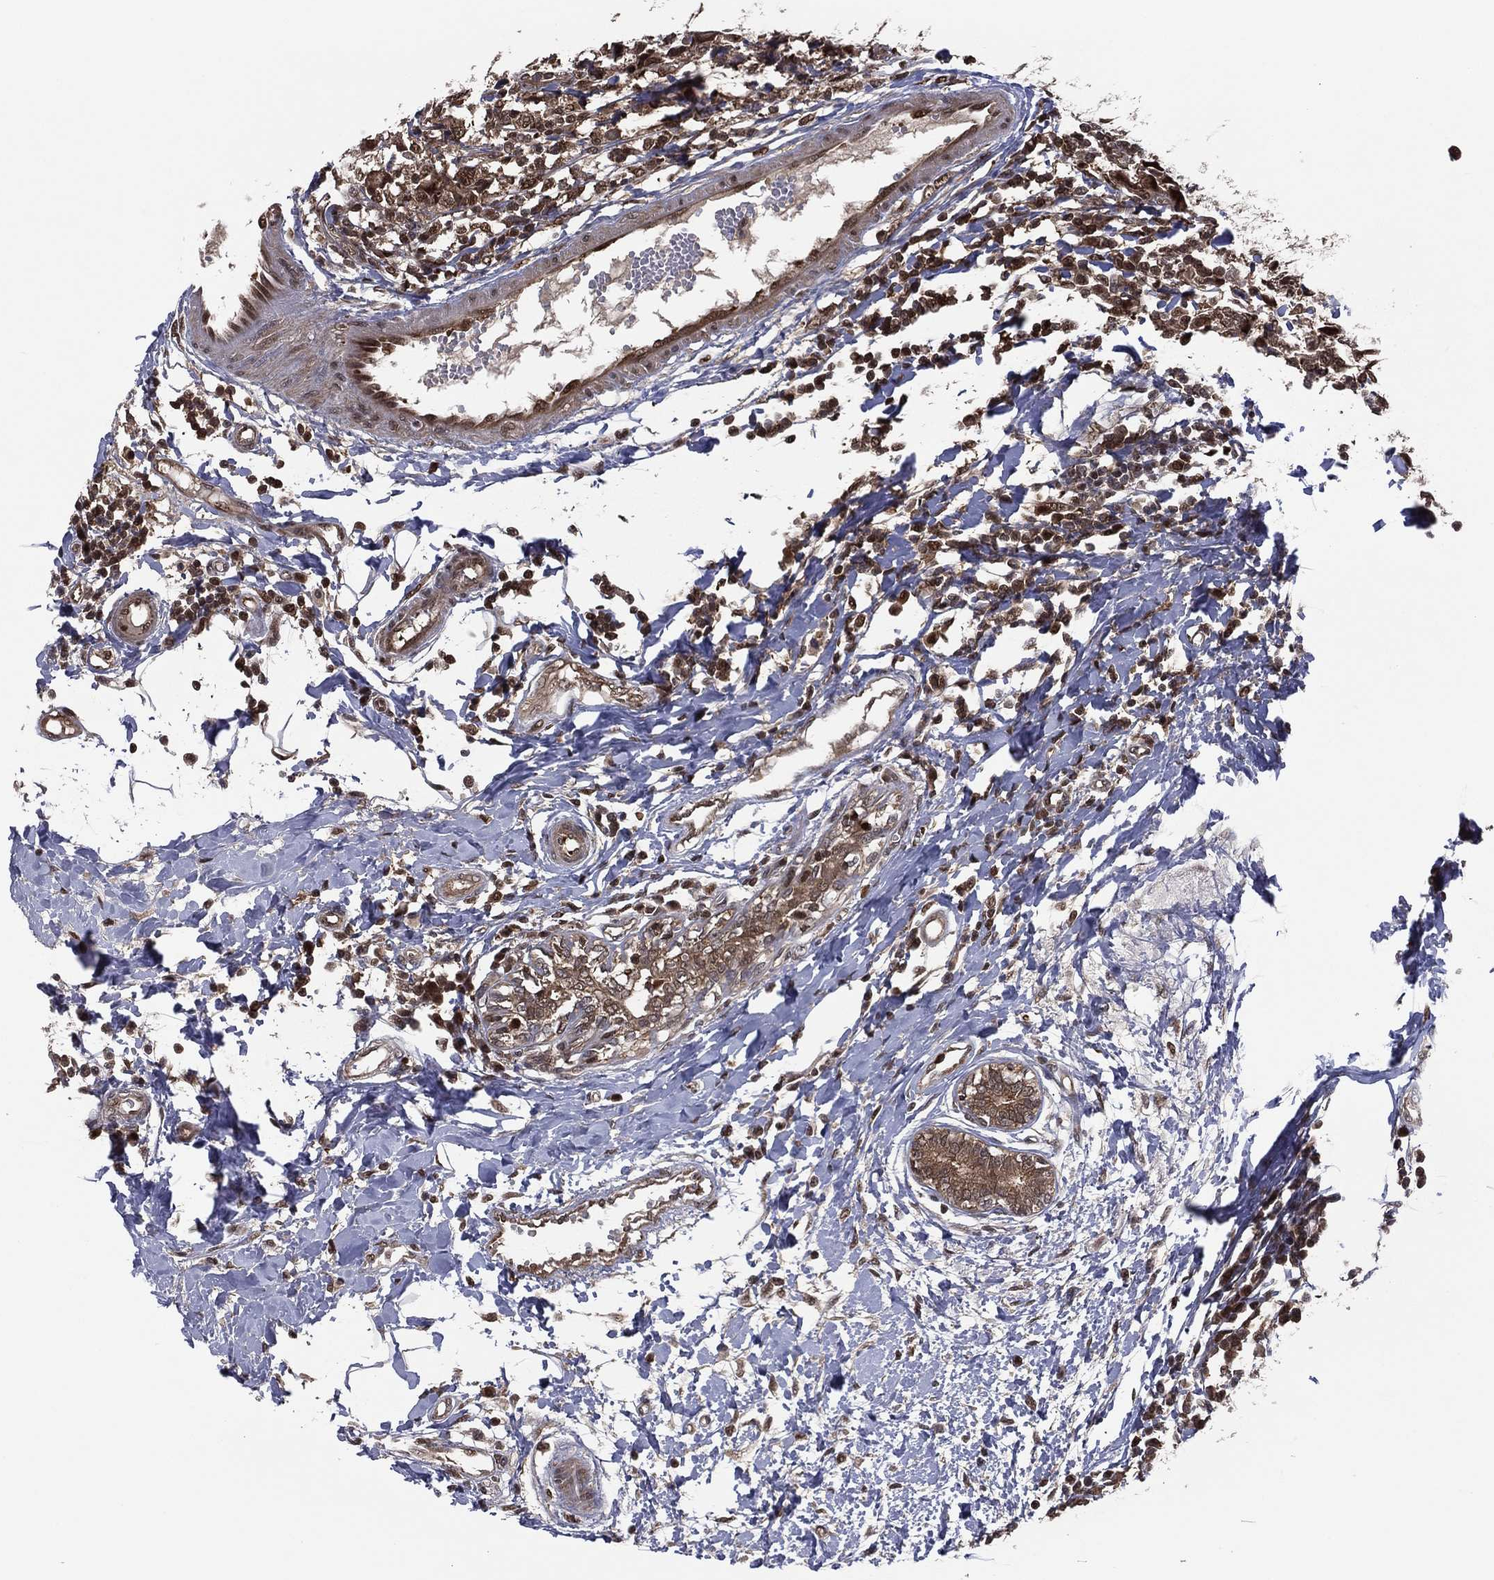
{"staining": {"intensity": "moderate", "quantity": ">75%", "location": "cytoplasmic/membranous,nuclear"}, "tissue": "breast cancer", "cell_type": "Tumor cells", "image_type": "cancer", "snomed": [{"axis": "morphology", "description": "Duct carcinoma"}, {"axis": "topography", "description": "Breast"}], "caption": "Immunohistochemical staining of breast cancer (invasive ductal carcinoma) displays moderate cytoplasmic/membranous and nuclear protein expression in approximately >75% of tumor cells.", "gene": "ICOSLG", "patient": {"sex": "female", "age": 30}}